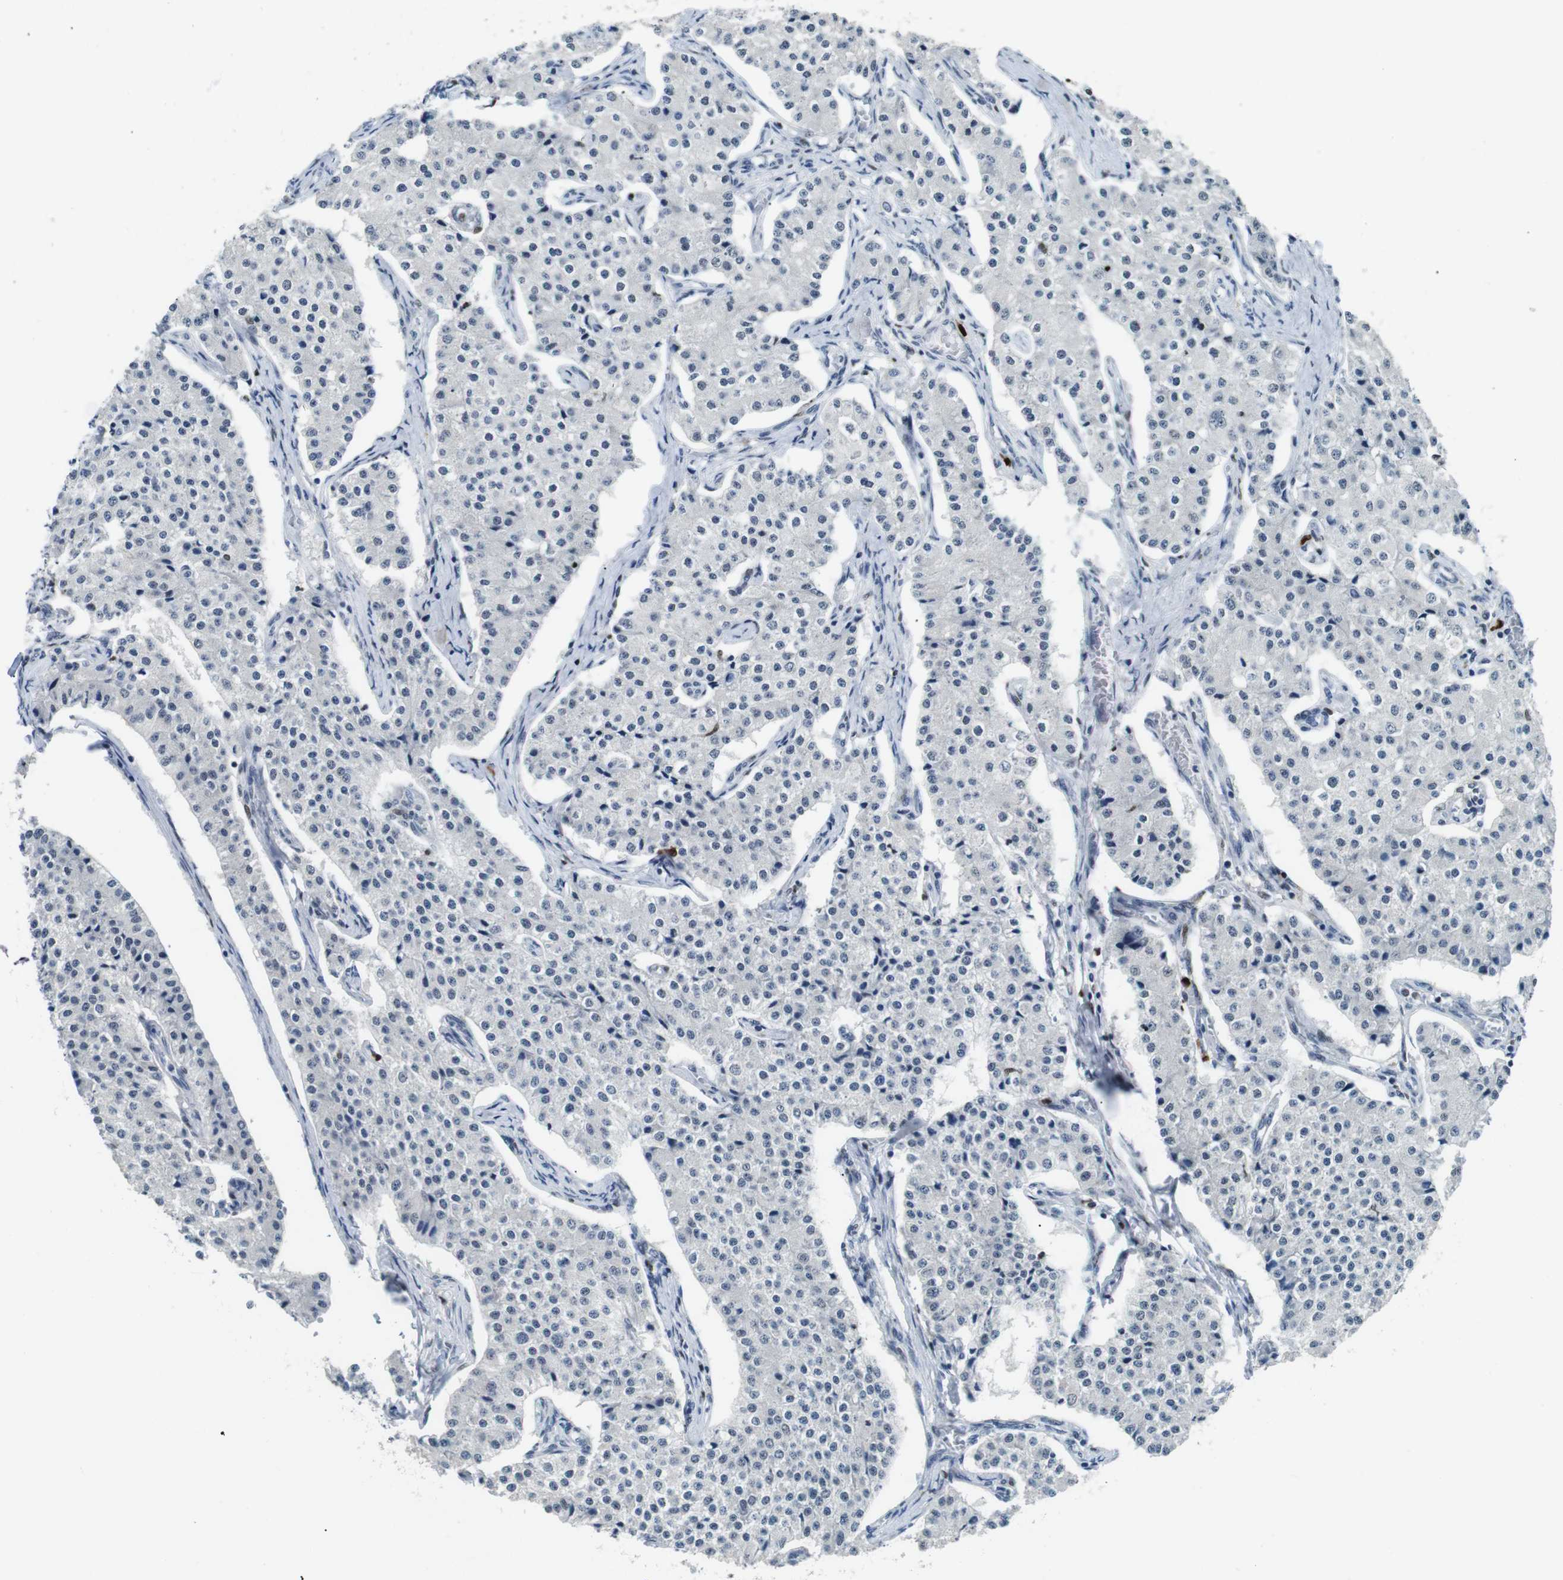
{"staining": {"intensity": "negative", "quantity": "none", "location": "none"}, "tissue": "carcinoid", "cell_type": "Tumor cells", "image_type": "cancer", "snomed": [{"axis": "morphology", "description": "Carcinoid, malignant, NOS"}, {"axis": "topography", "description": "Colon"}], "caption": "The immunohistochemistry histopathology image has no significant positivity in tumor cells of malignant carcinoid tissue. Nuclei are stained in blue.", "gene": "IRF8", "patient": {"sex": "female", "age": 52}}